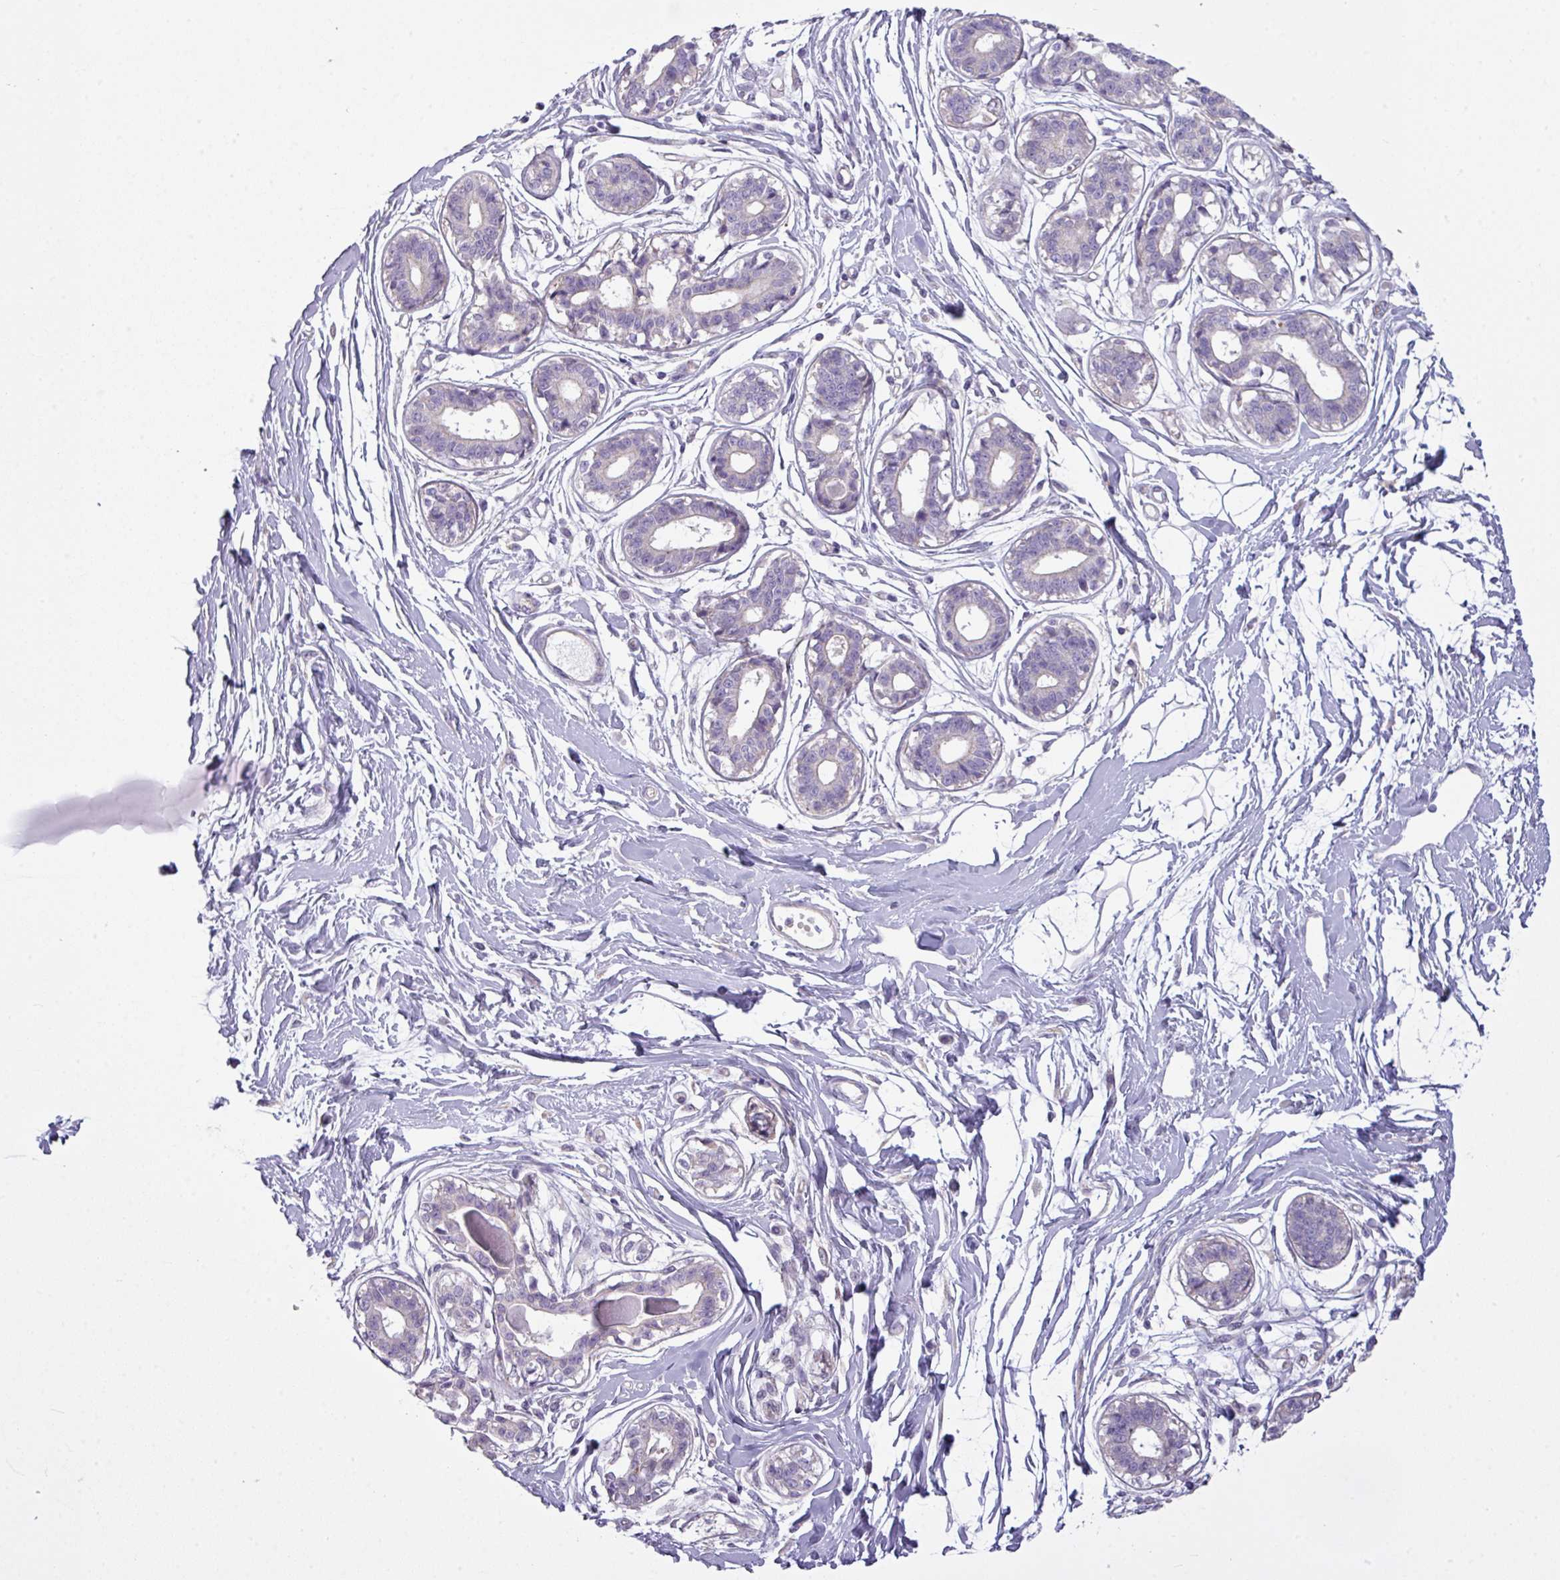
{"staining": {"intensity": "negative", "quantity": "none", "location": "none"}, "tissue": "breast", "cell_type": "Adipocytes", "image_type": "normal", "snomed": [{"axis": "morphology", "description": "Normal tissue, NOS"}, {"axis": "topography", "description": "Breast"}], "caption": "The image demonstrates no staining of adipocytes in normal breast.", "gene": "CAMK2A", "patient": {"sex": "female", "age": 45}}